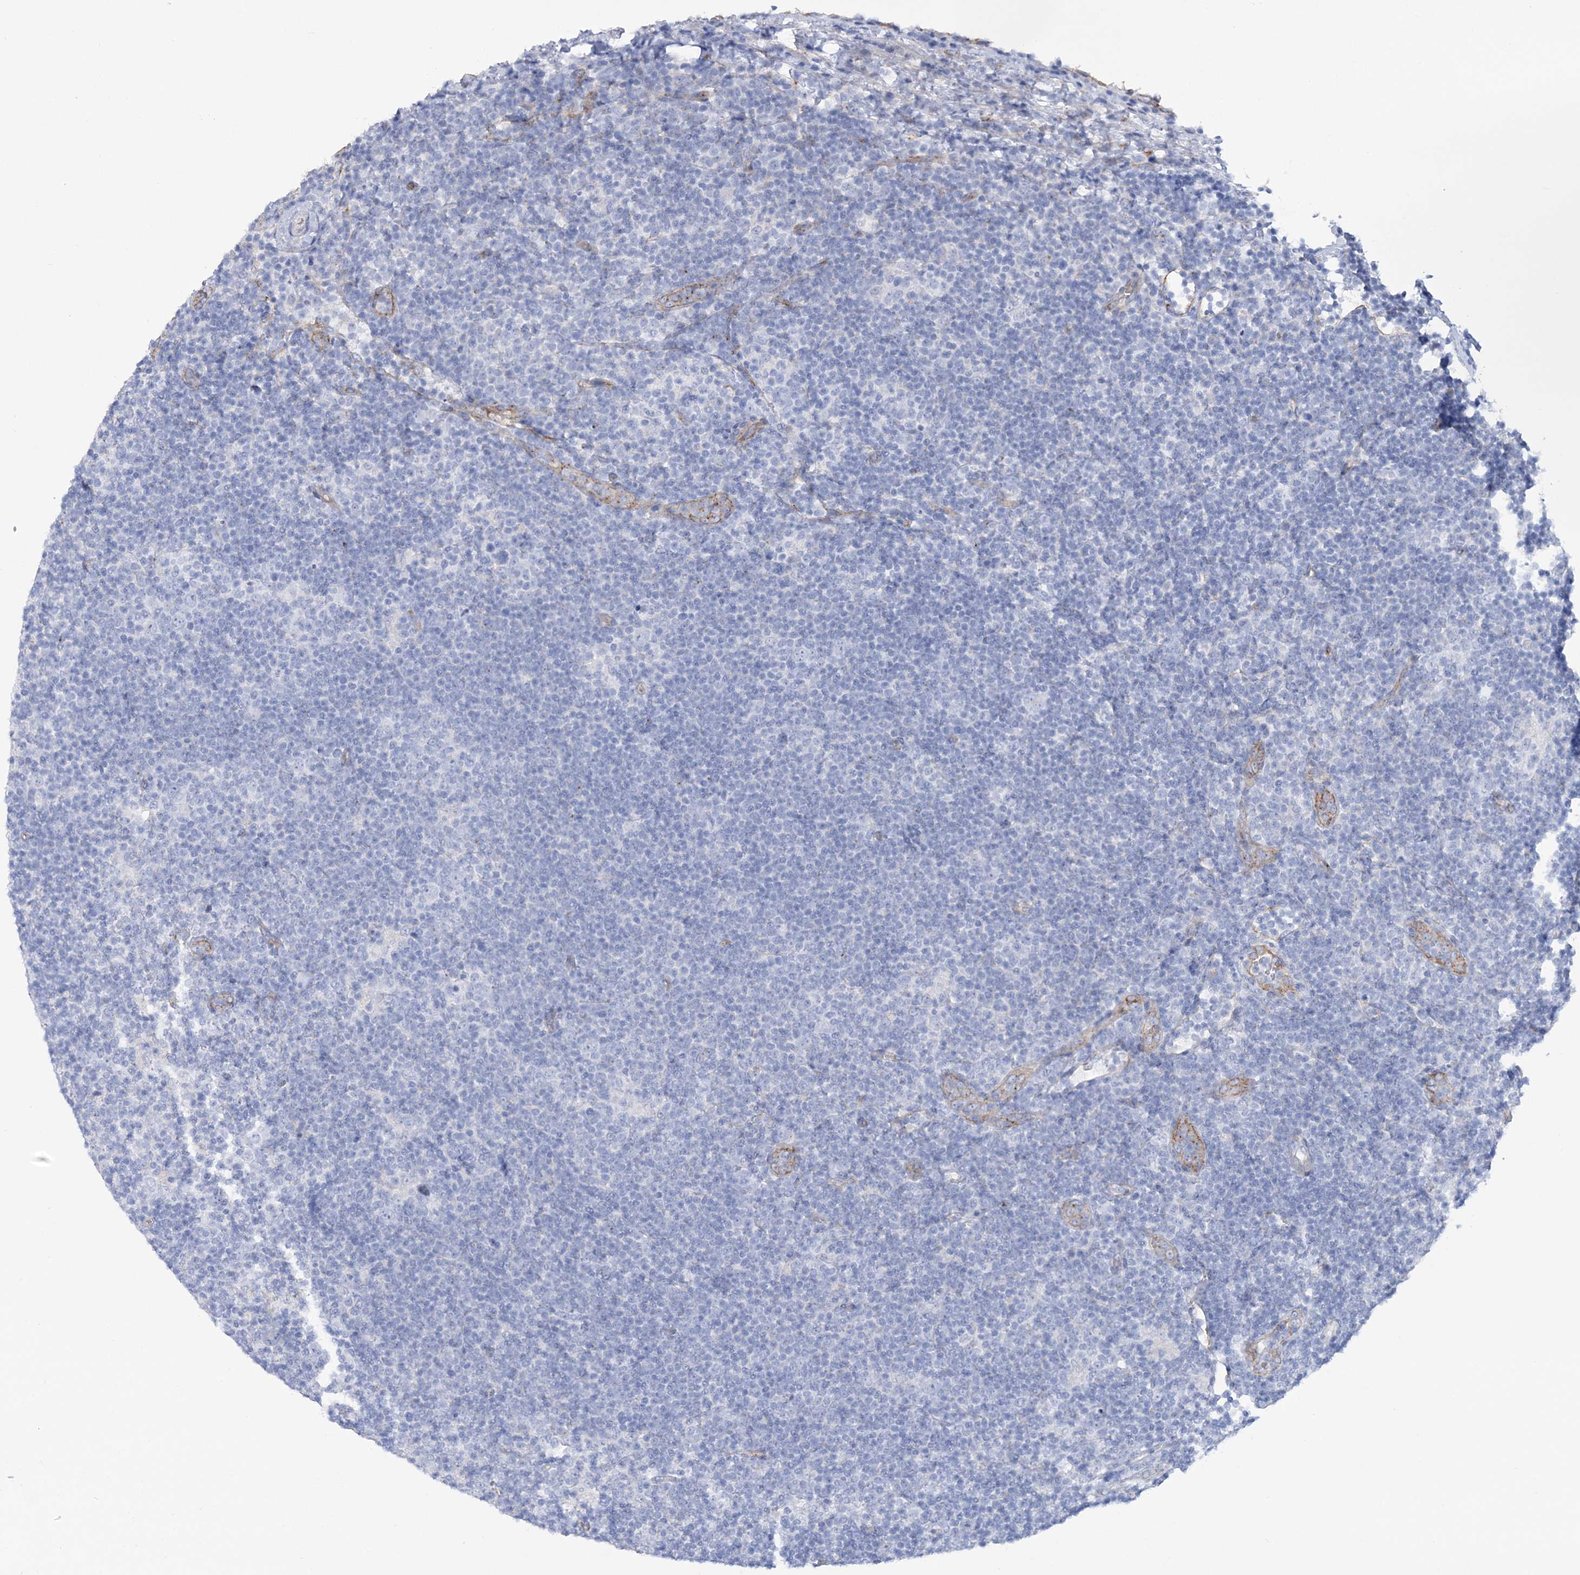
{"staining": {"intensity": "negative", "quantity": "none", "location": "none"}, "tissue": "lymphoma", "cell_type": "Tumor cells", "image_type": "cancer", "snomed": [{"axis": "morphology", "description": "Hodgkin's disease, NOS"}, {"axis": "topography", "description": "Lymph node"}], "caption": "There is no significant positivity in tumor cells of Hodgkin's disease.", "gene": "RAB11FIP5", "patient": {"sex": "female", "age": 57}}